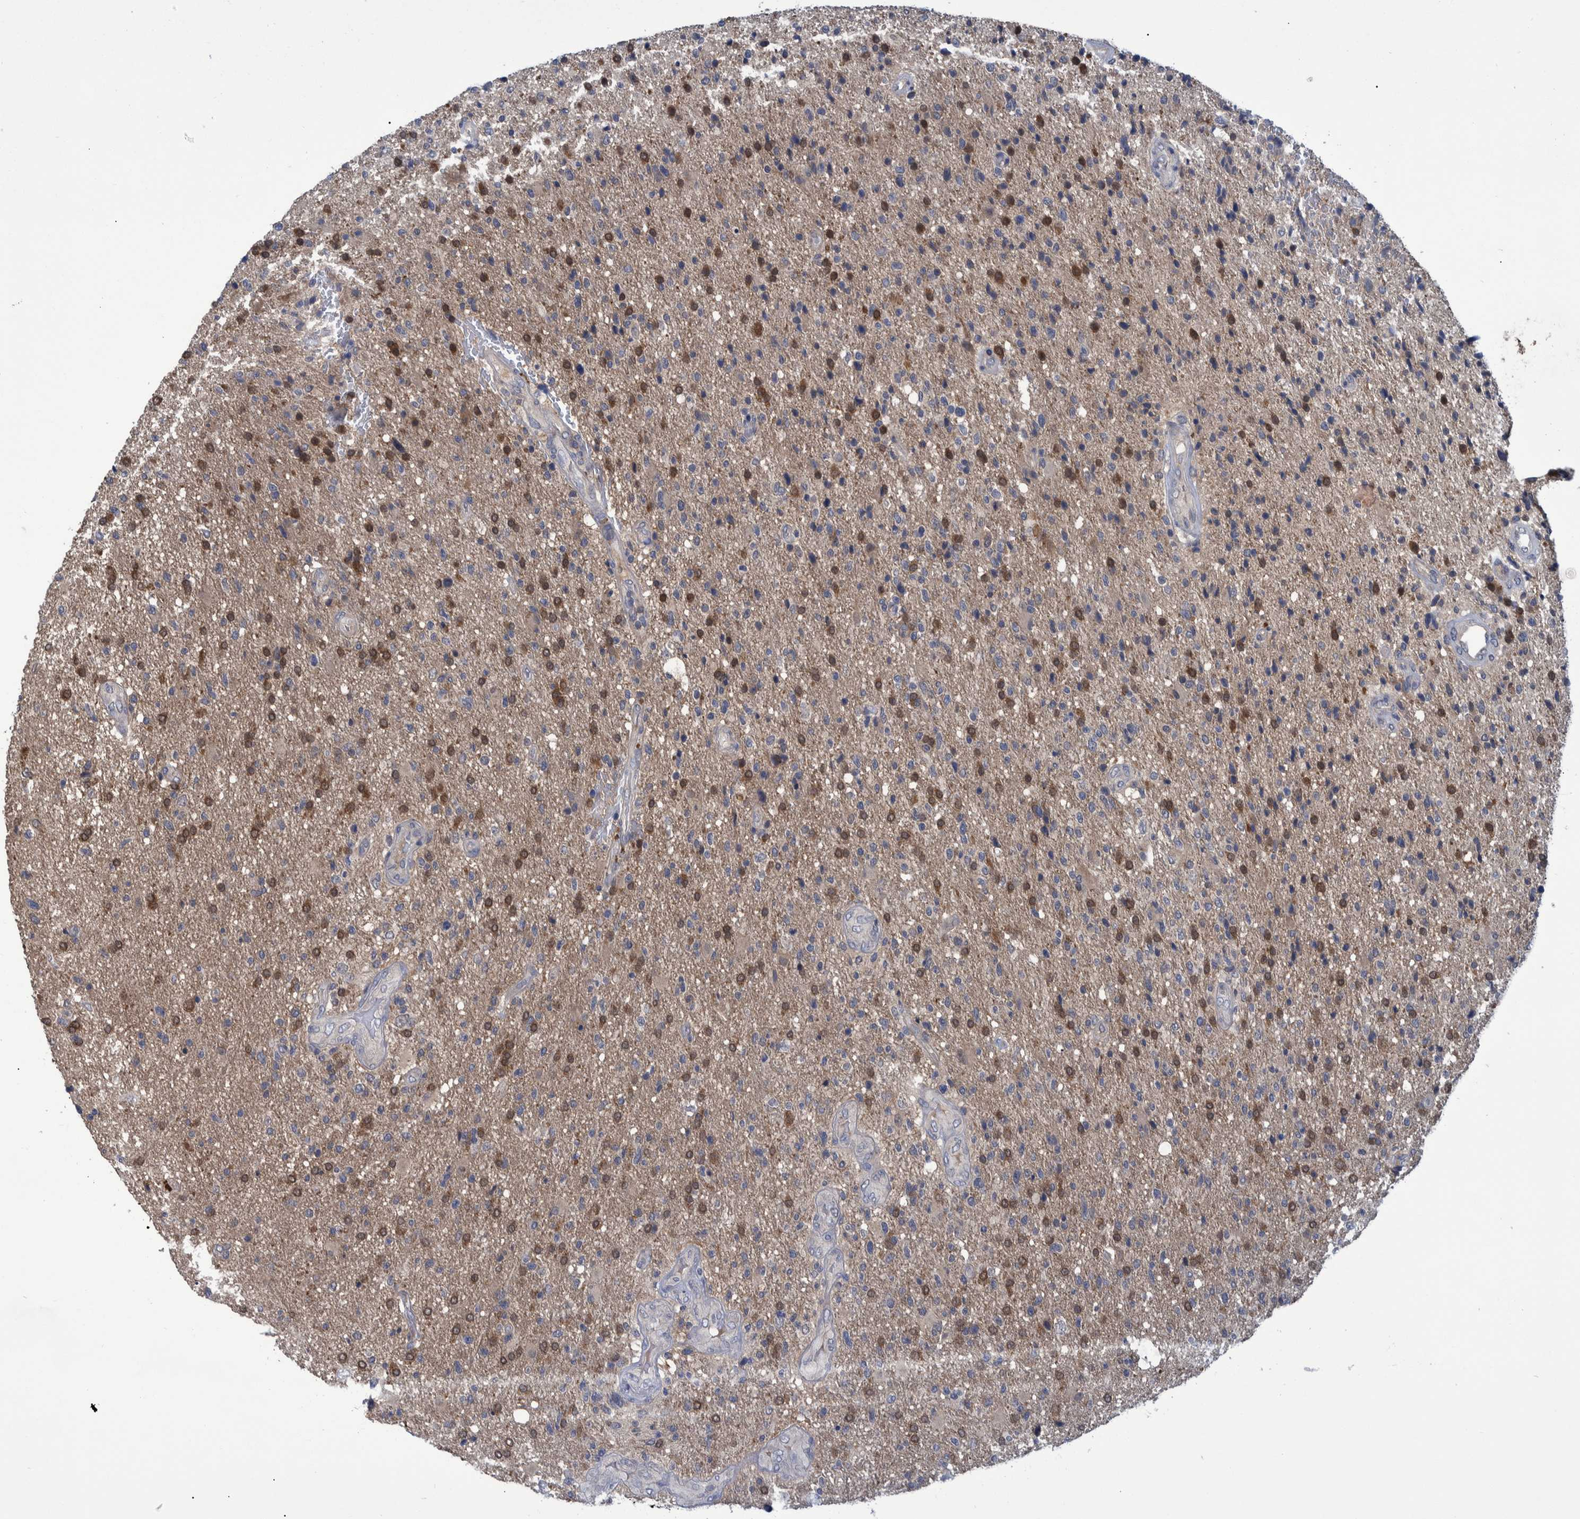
{"staining": {"intensity": "moderate", "quantity": "25%-75%", "location": "cytoplasmic/membranous"}, "tissue": "glioma", "cell_type": "Tumor cells", "image_type": "cancer", "snomed": [{"axis": "morphology", "description": "Glioma, malignant, High grade"}, {"axis": "topography", "description": "Brain"}], "caption": "Immunohistochemistry of human glioma demonstrates medium levels of moderate cytoplasmic/membranous expression in about 25%-75% of tumor cells.", "gene": "PCYT2", "patient": {"sex": "male", "age": 72}}